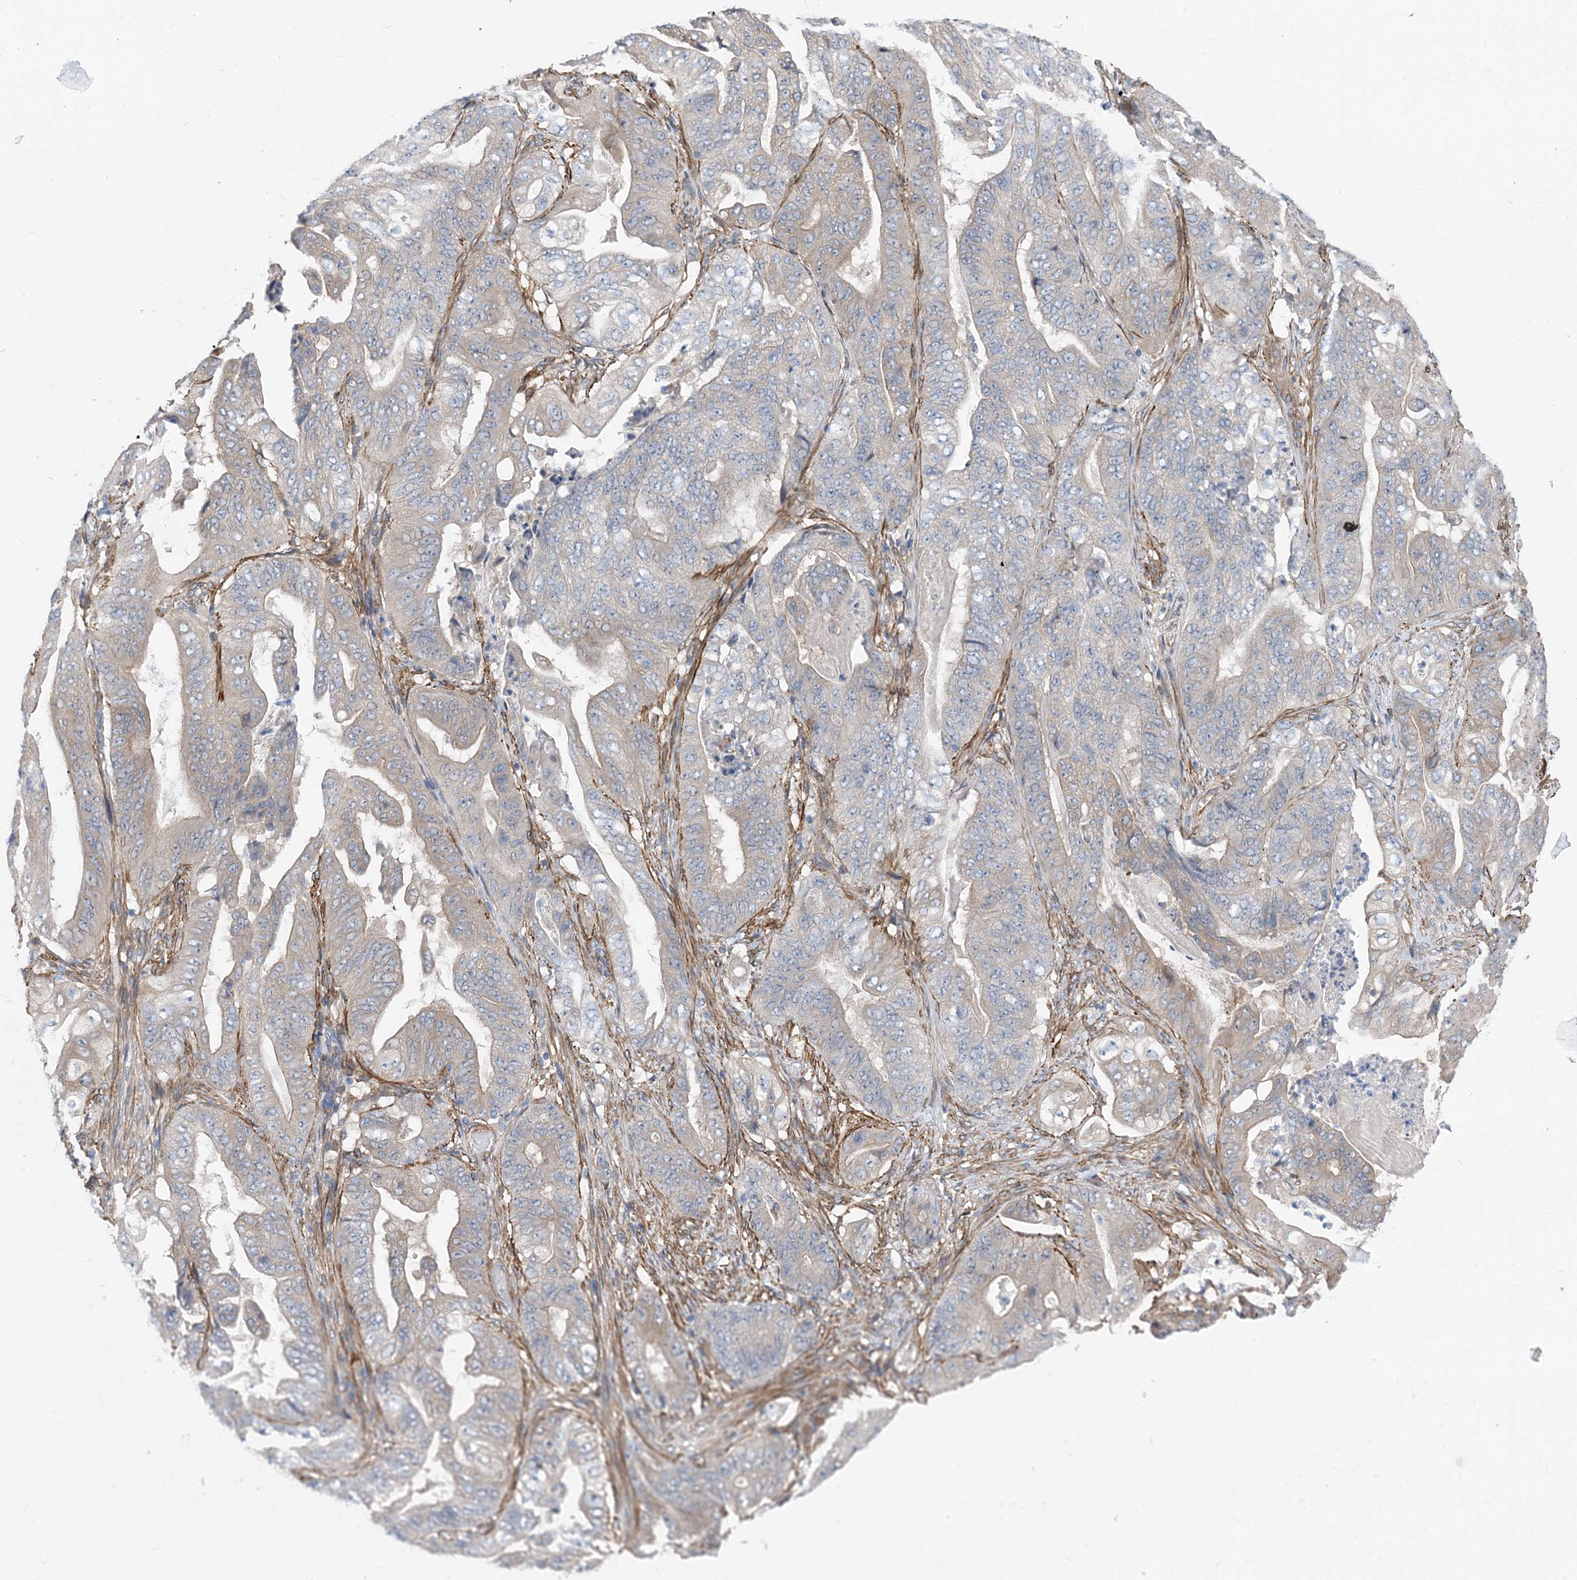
{"staining": {"intensity": "weak", "quantity": "25%-75%", "location": "cytoplasmic/membranous"}, "tissue": "stomach cancer", "cell_type": "Tumor cells", "image_type": "cancer", "snomed": [{"axis": "morphology", "description": "Adenocarcinoma, NOS"}, {"axis": "topography", "description": "Stomach"}], "caption": "Tumor cells exhibit low levels of weak cytoplasmic/membranous expression in approximately 25%-75% of cells in human stomach cancer (adenocarcinoma).", "gene": "PLEKHA3", "patient": {"sex": "female", "age": 73}}